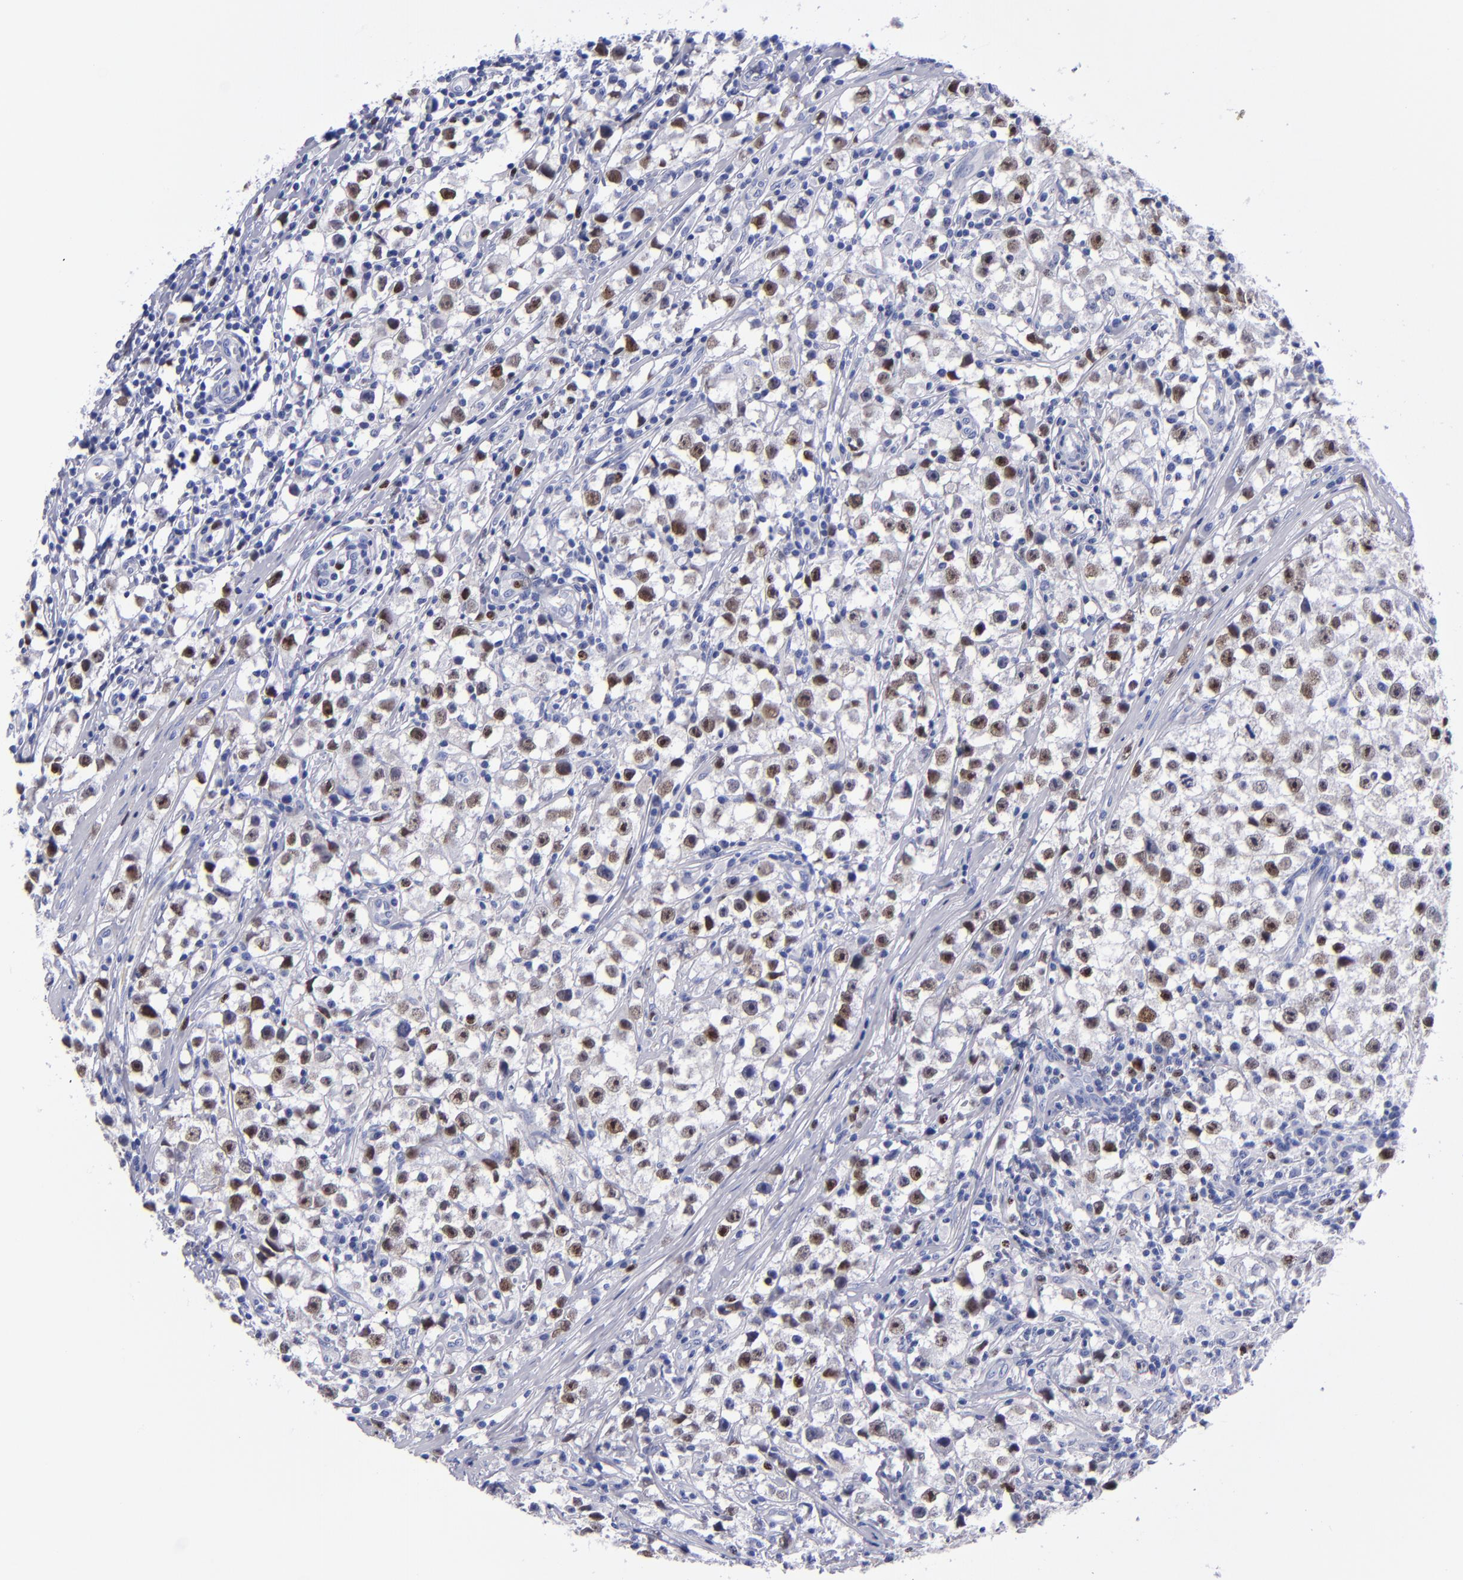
{"staining": {"intensity": "moderate", "quantity": "25%-75%", "location": "nuclear"}, "tissue": "testis cancer", "cell_type": "Tumor cells", "image_type": "cancer", "snomed": [{"axis": "morphology", "description": "Seminoma, NOS"}, {"axis": "topography", "description": "Testis"}], "caption": "Human seminoma (testis) stained for a protein (brown) displays moderate nuclear positive staining in approximately 25%-75% of tumor cells.", "gene": "MCM7", "patient": {"sex": "male", "age": 35}}